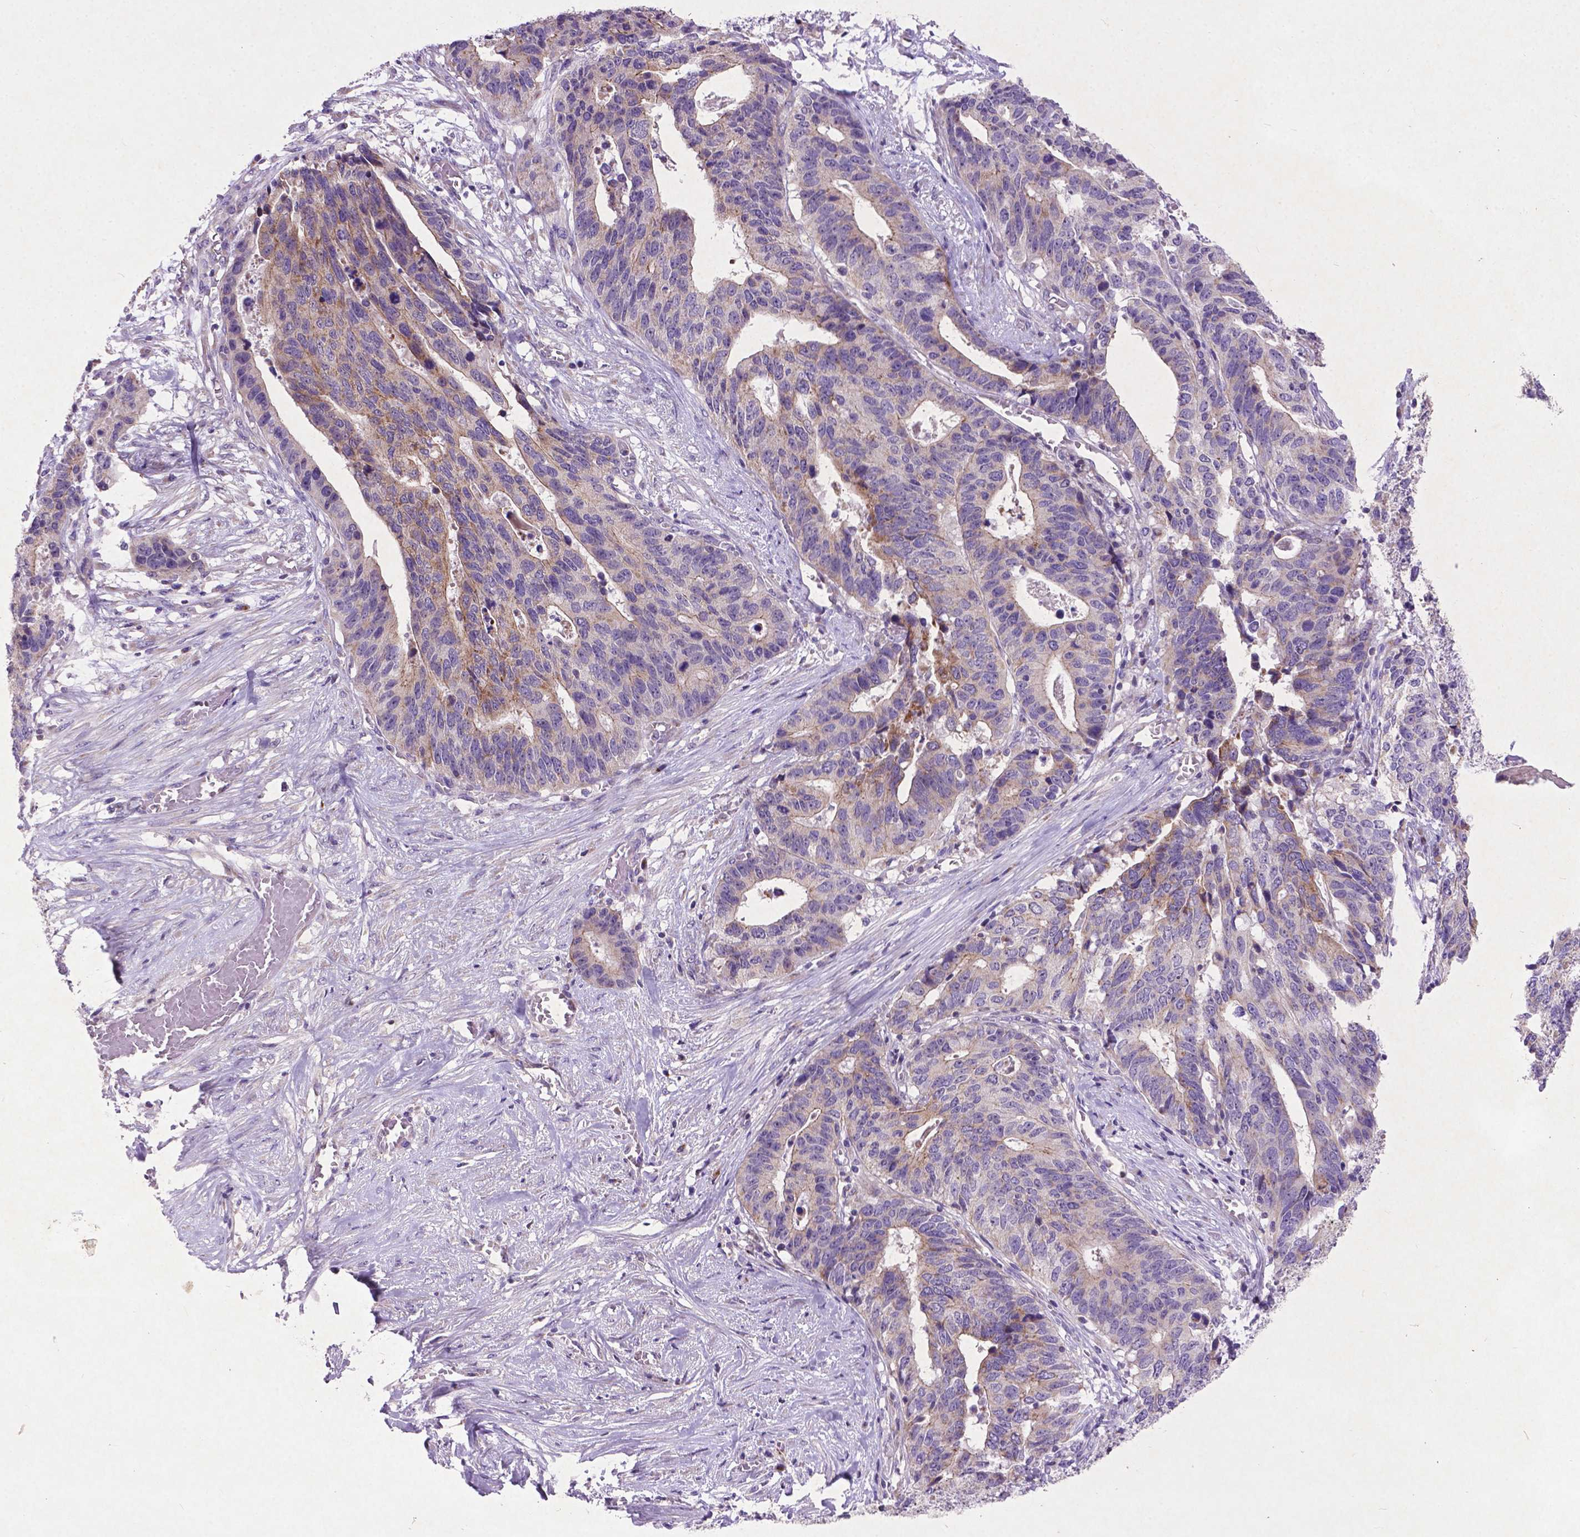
{"staining": {"intensity": "weak", "quantity": "25%-75%", "location": "cytoplasmic/membranous"}, "tissue": "stomach cancer", "cell_type": "Tumor cells", "image_type": "cancer", "snomed": [{"axis": "morphology", "description": "Adenocarcinoma, NOS"}, {"axis": "topography", "description": "Stomach, upper"}], "caption": "Tumor cells reveal weak cytoplasmic/membranous expression in approximately 25%-75% of cells in stomach adenocarcinoma.", "gene": "ATG4D", "patient": {"sex": "female", "age": 67}}